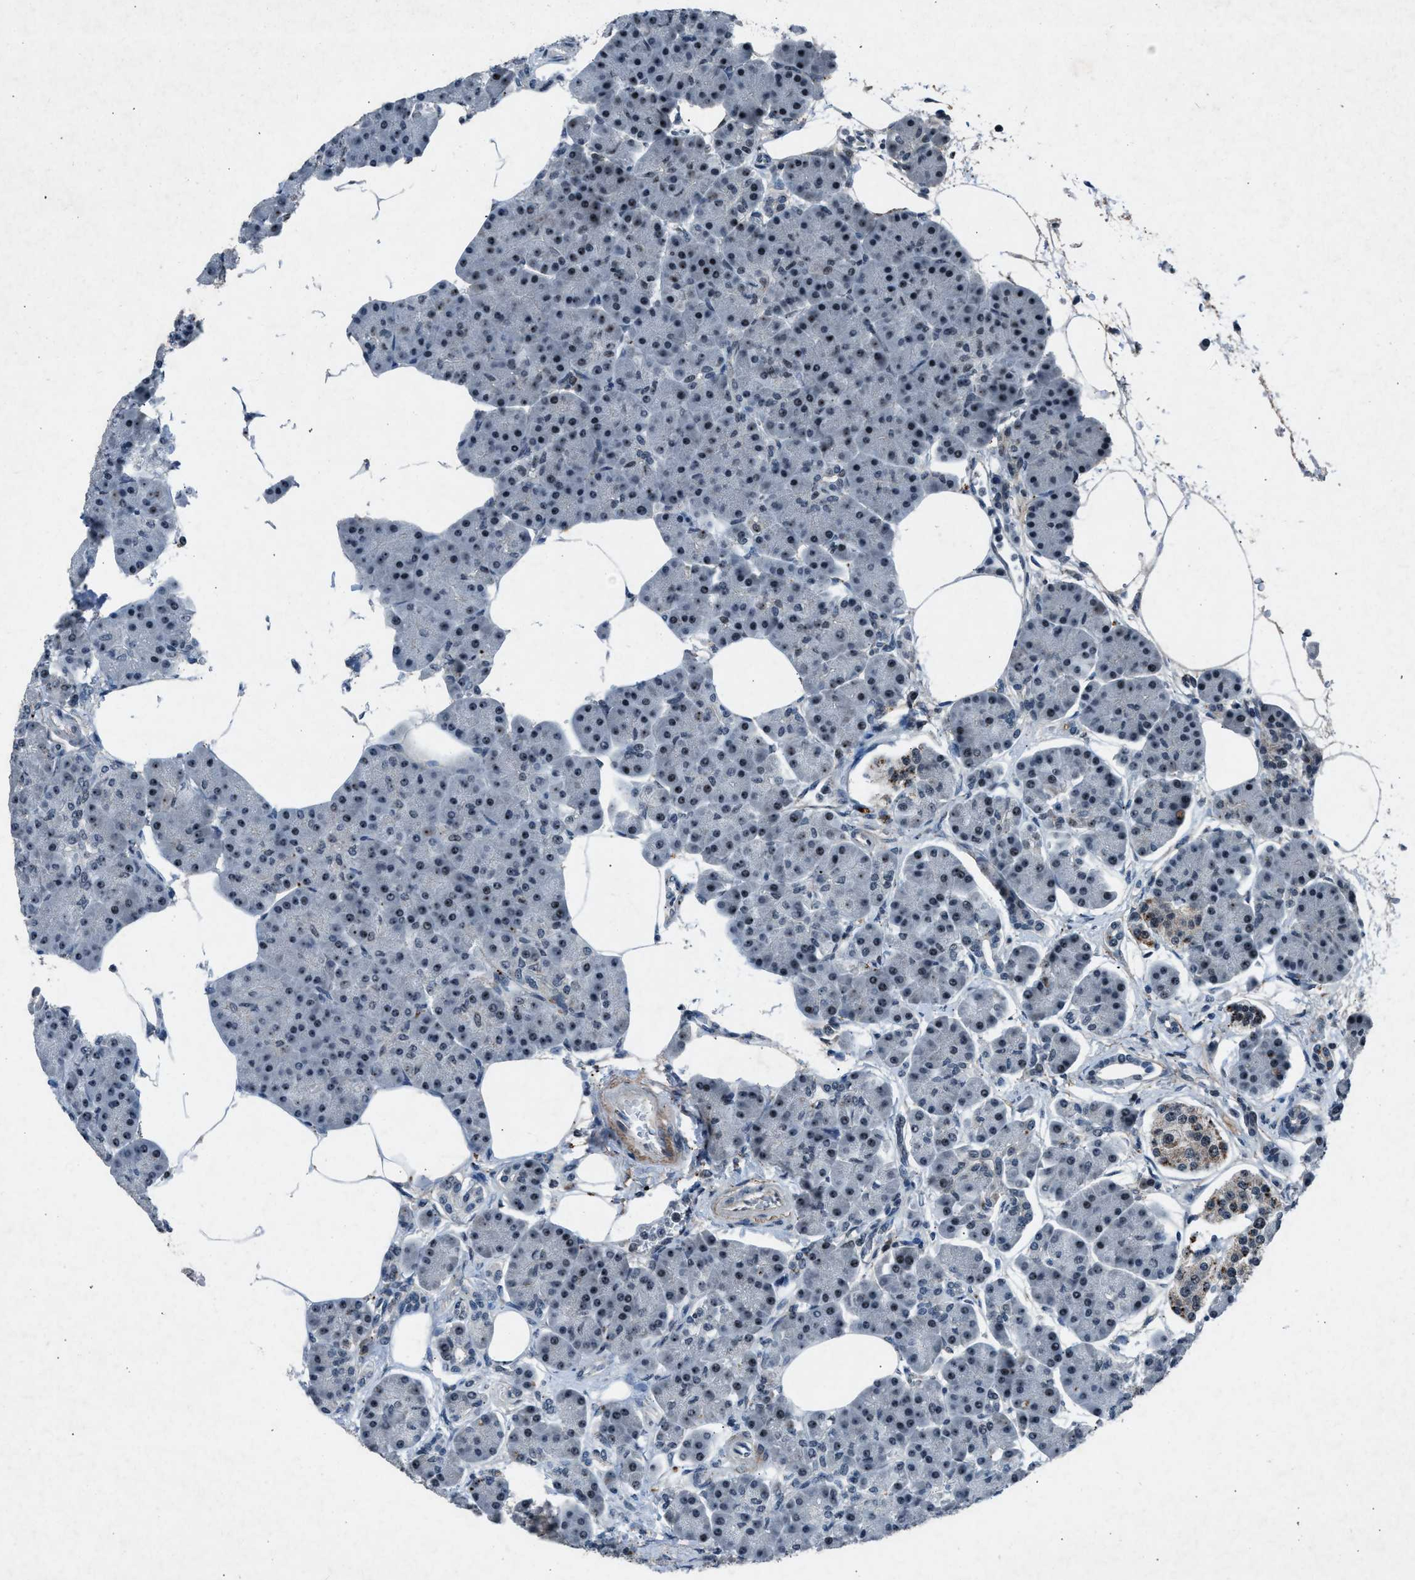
{"staining": {"intensity": "moderate", "quantity": "25%-75%", "location": "nuclear"}, "tissue": "pancreas", "cell_type": "Exocrine glandular cells", "image_type": "normal", "snomed": [{"axis": "morphology", "description": "Normal tissue, NOS"}, {"axis": "topography", "description": "Pancreas"}], "caption": "Immunohistochemistry histopathology image of normal pancreas: pancreas stained using IHC exhibits medium levels of moderate protein expression localized specifically in the nuclear of exocrine glandular cells, appearing as a nuclear brown color.", "gene": "ADCY1", "patient": {"sex": "female", "age": 70}}